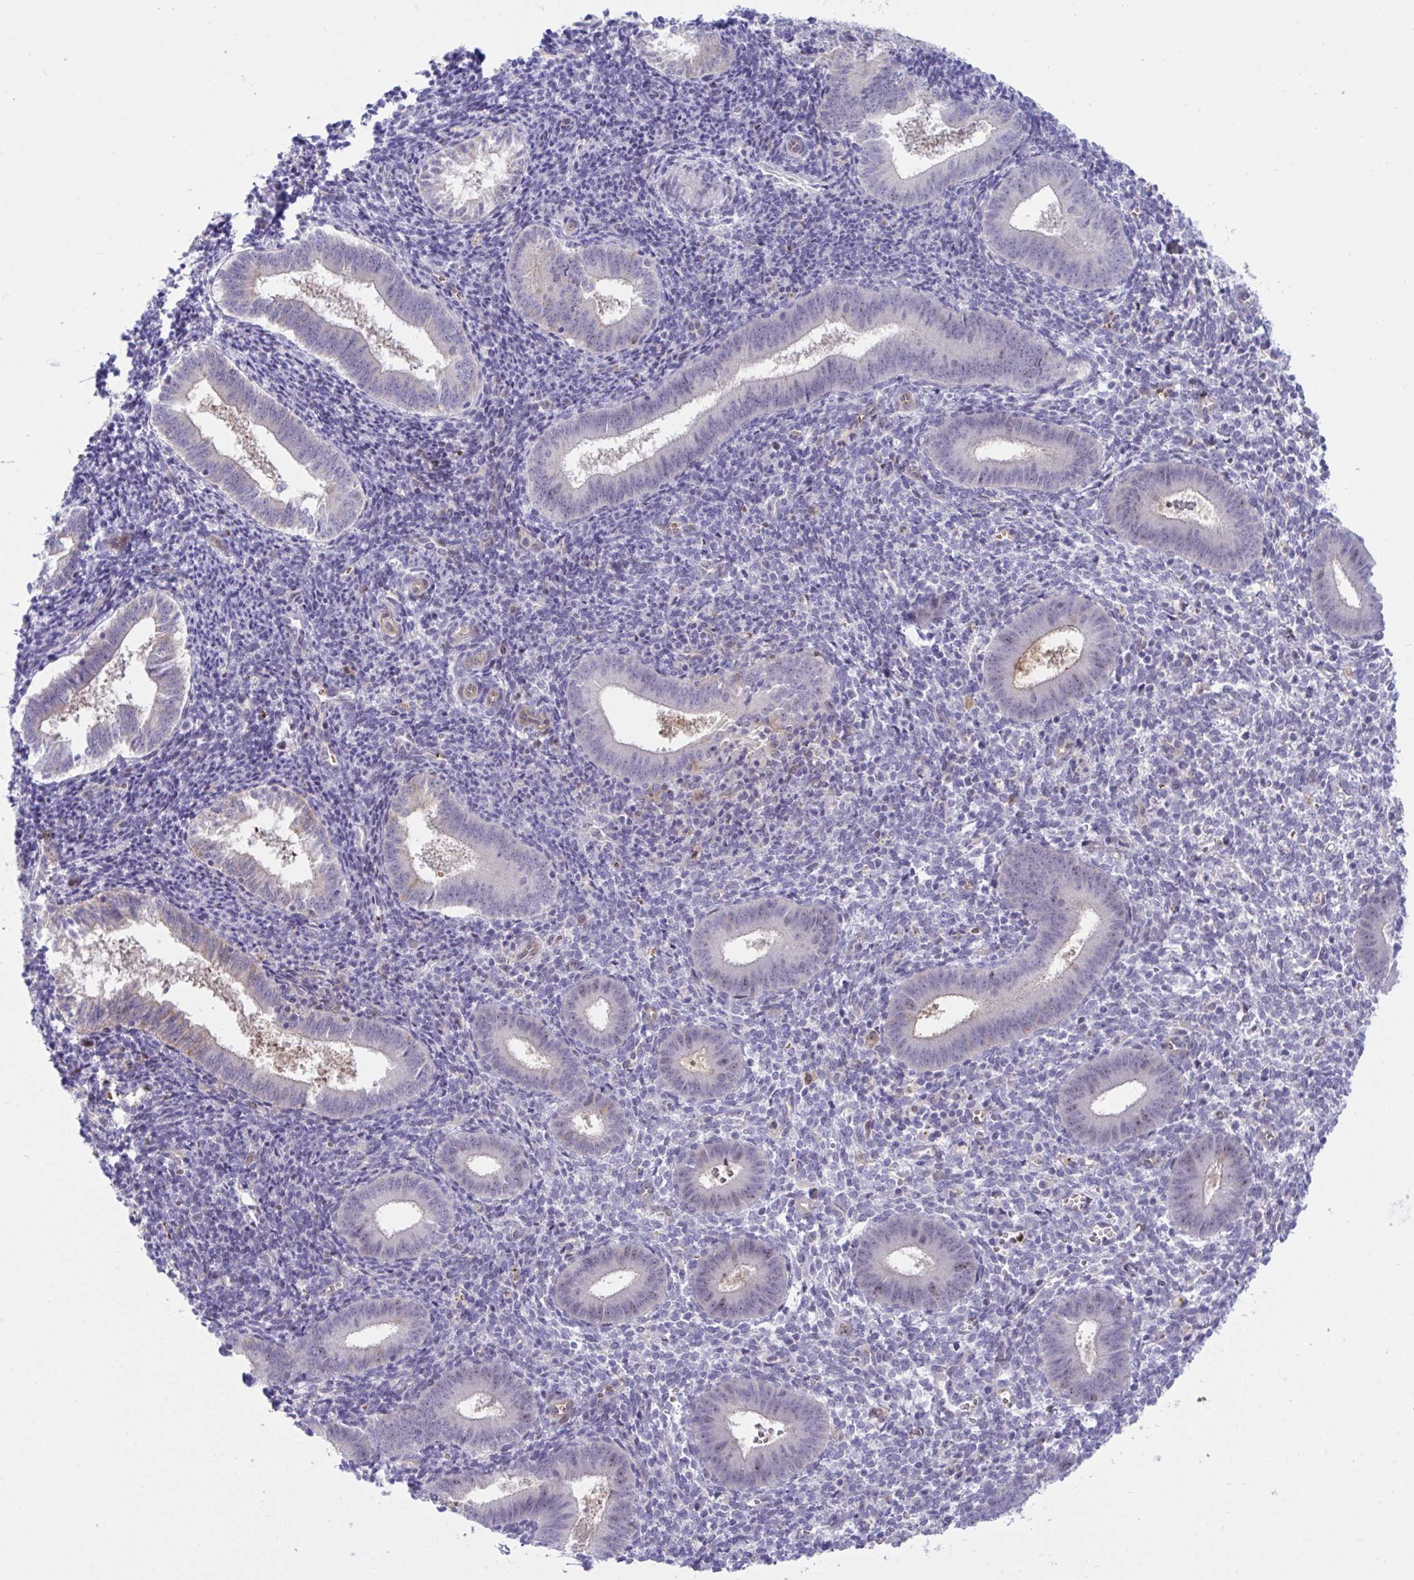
{"staining": {"intensity": "weak", "quantity": "<25%", "location": "nuclear"}, "tissue": "endometrium", "cell_type": "Cells in endometrial stroma", "image_type": "normal", "snomed": [{"axis": "morphology", "description": "Normal tissue, NOS"}, {"axis": "topography", "description": "Endometrium"}], "caption": "Immunohistochemical staining of benign endometrium exhibits no significant staining in cells in endometrial stroma. (DAB IHC visualized using brightfield microscopy, high magnification).", "gene": "CENPQ", "patient": {"sex": "female", "age": 25}}